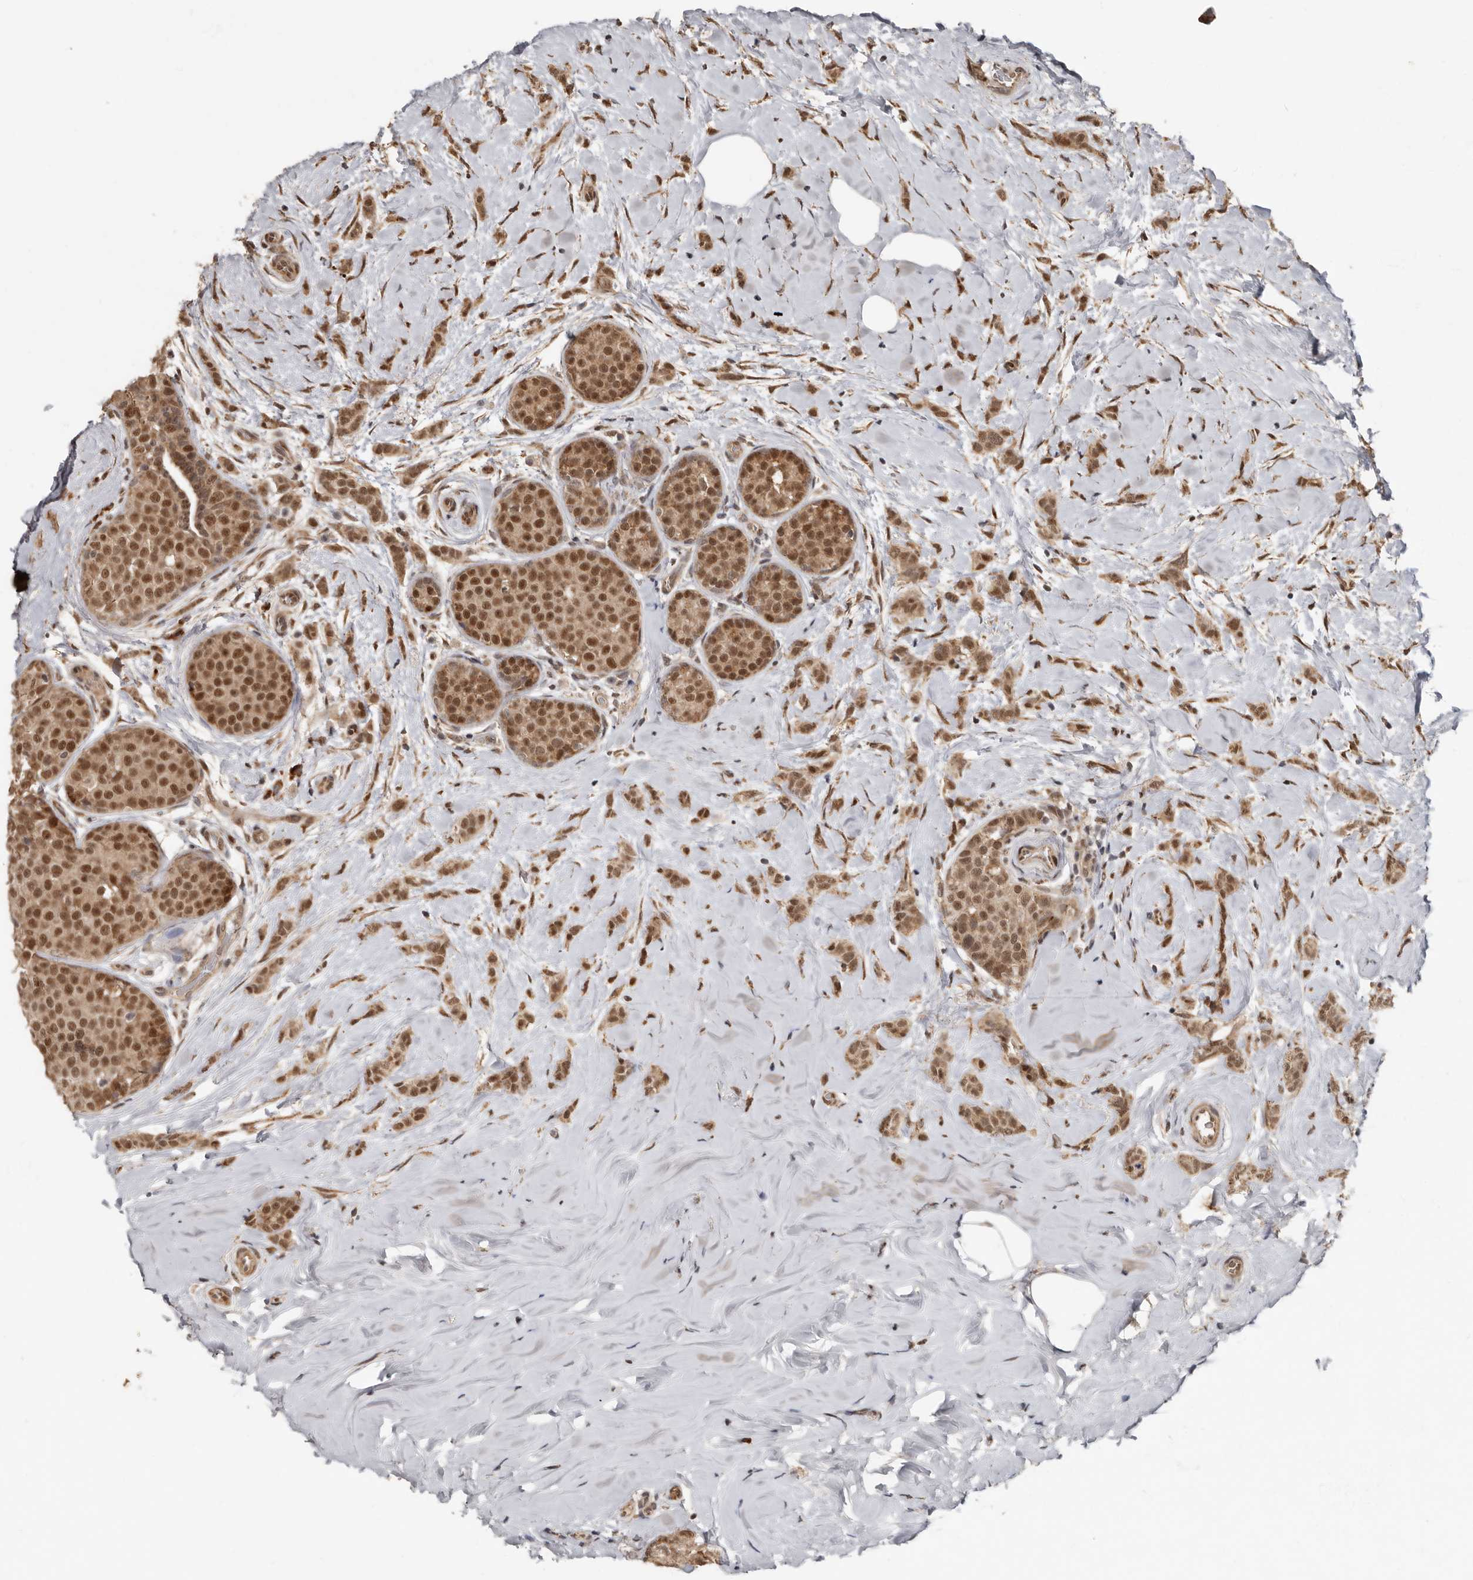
{"staining": {"intensity": "moderate", "quantity": ">75%", "location": "cytoplasmic/membranous,nuclear"}, "tissue": "breast cancer", "cell_type": "Tumor cells", "image_type": "cancer", "snomed": [{"axis": "morphology", "description": "Lobular carcinoma, in situ"}, {"axis": "morphology", "description": "Lobular carcinoma"}, {"axis": "topography", "description": "Breast"}], "caption": "Immunohistochemistry staining of breast cancer, which exhibits medium levels of moderate cytoplasmic/membranous and nuclear staining in approximately >75% of tumor cells indicating moderate cytoplasmic/membranous and nuclear protein positivity. The staining was performed using DAB (brown) for protein detection and nuclei were counterstained in hematoxylin (blue).", "gene": "LRGUK", "patient": {"sex": "female", "age": 41}}